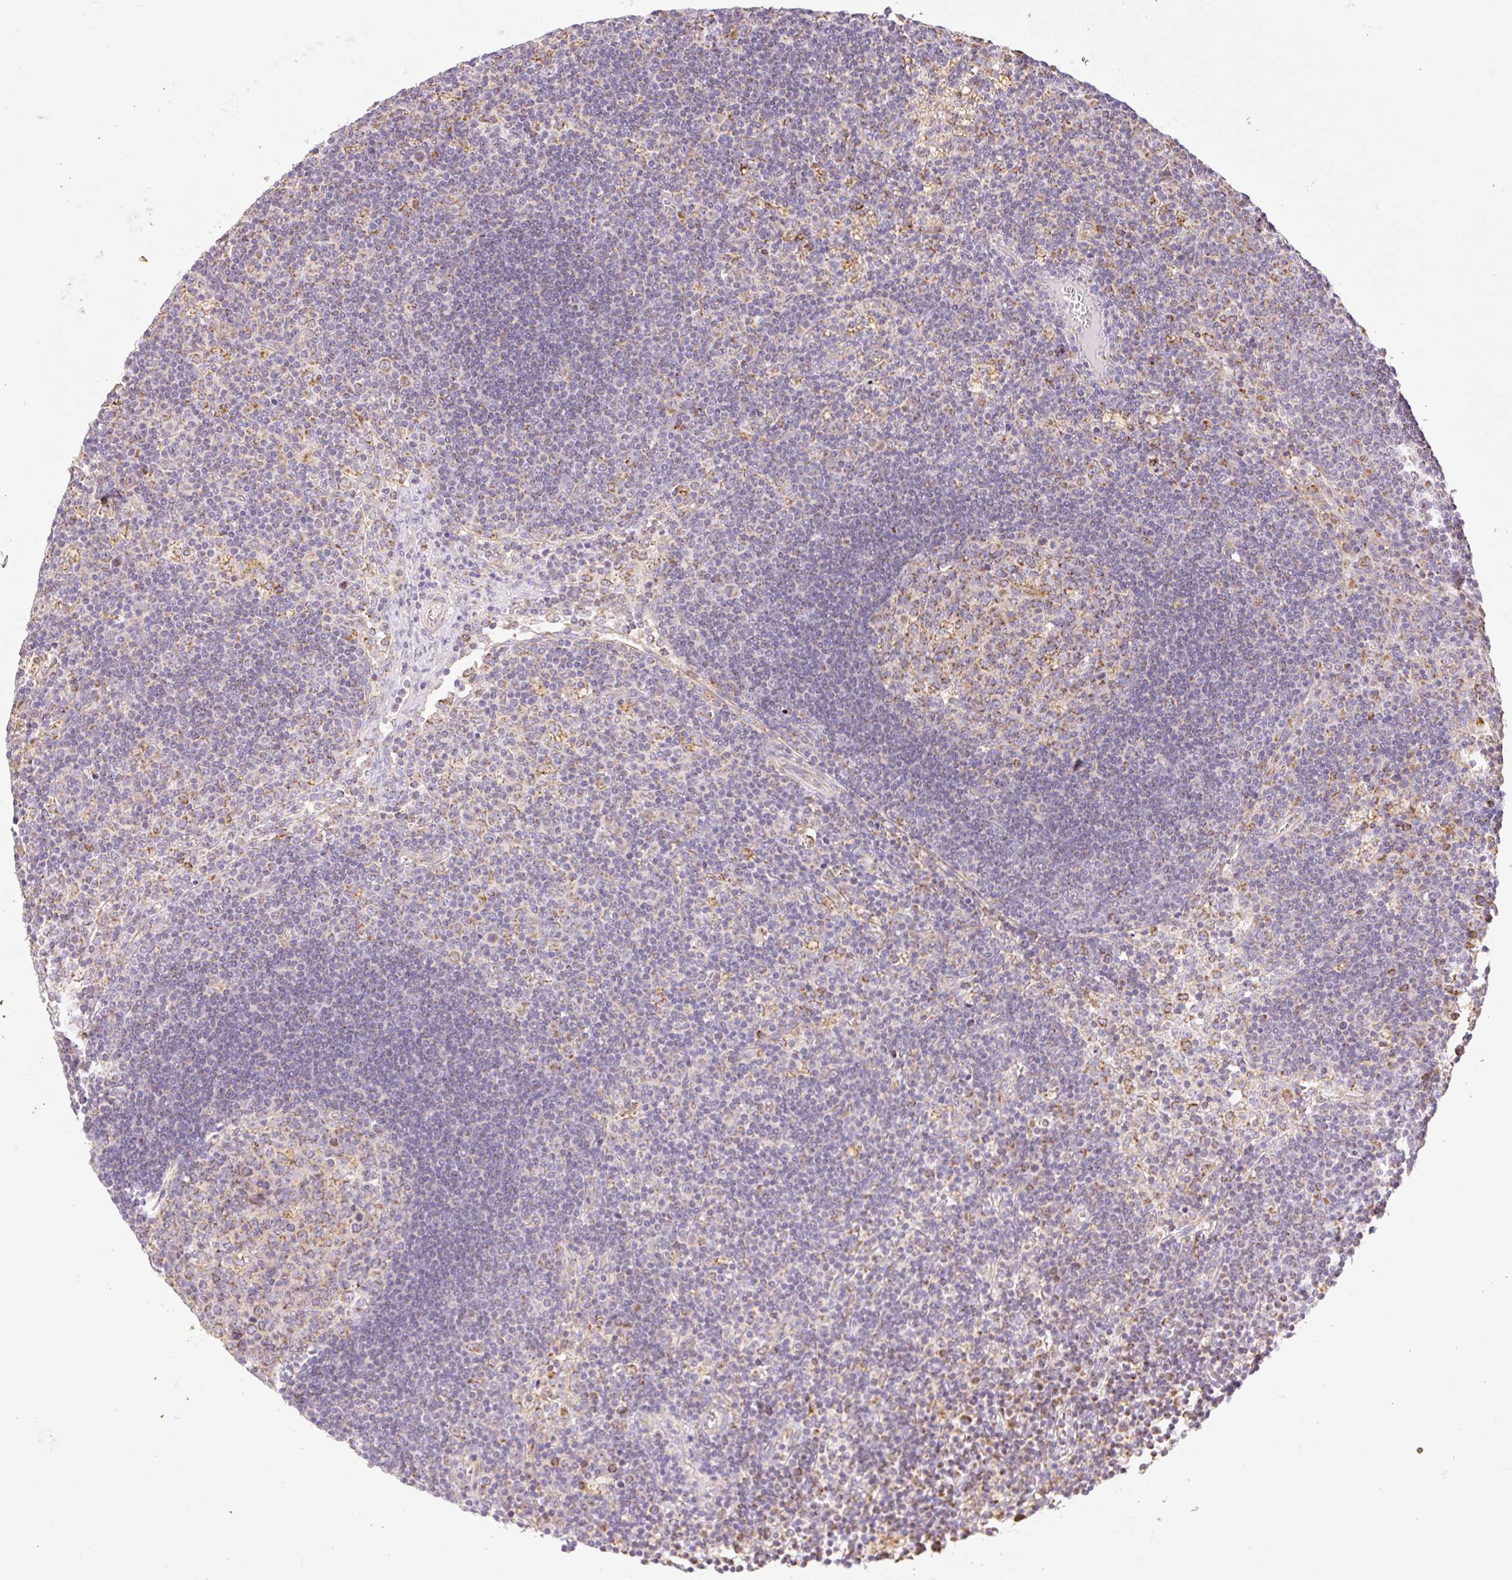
{"staining": {"intensity": "negative", "quantity": "none", "location": "none"}, "tissue": "lymph node", "cell_type": "Germinal center cells", "image_type": "normal", "snomed": [{"axis": "morphology", "description": "Normal tissue, NOS"}, {"axis": "topography", "description": "Lymph node"}], "caption": "This is a micrograph of immunohistochemistry staining of unremarkable lymph node, which shows no positivity in germinal center cells. (Stains: DAB immunohistochemistry (IHC) with hematoxylin counter stain, Microscopy: brightfield microscopy at high magnification).", "gene": "DAAM2", "patient": {"sex": "male", "age": 58}}